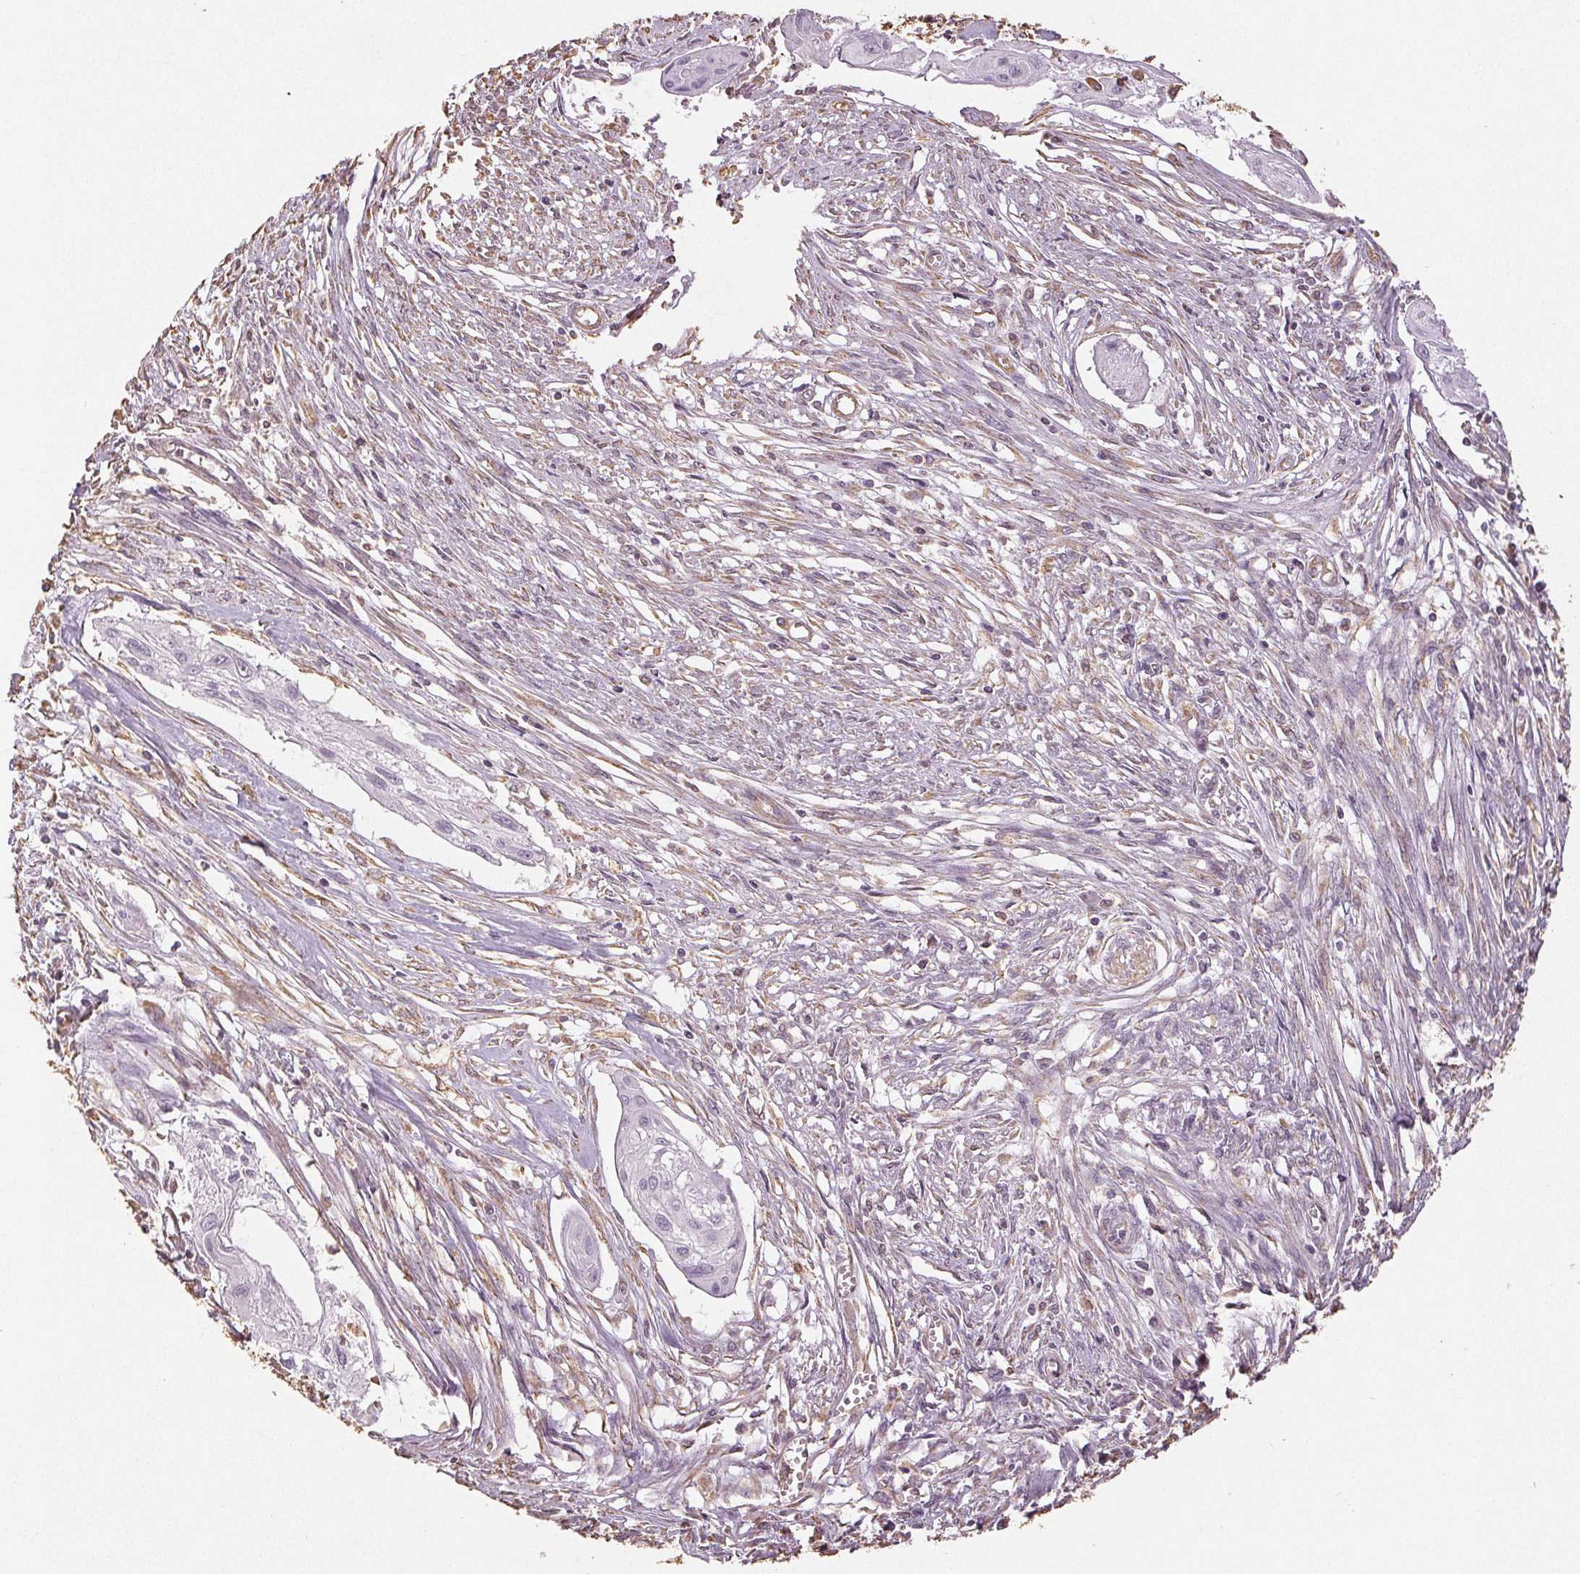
{"staining": {"intensity": "negative", "quantity": "none", "location": "none"}, "tissue": "cervical cancer", "cell_type": "Tumor cells", "image_type": "cancer", "snomed": [{"axis": "morphology", "description": "Squamous cell carcinoma, NOS"}, {"axis": "topography", "description": "Cervix"}], "caption": "Immunohistochemistry (IHC) micrograph of neoplastic tissue: cervical cancer (squamous cell carcinoma) stained with DAB (3,3'-diaminobenzidine) exhibits no significant protein positivity in tumor cells.", "gene": "COL7A1", "patient": {"sex": "female", "age": 49}}